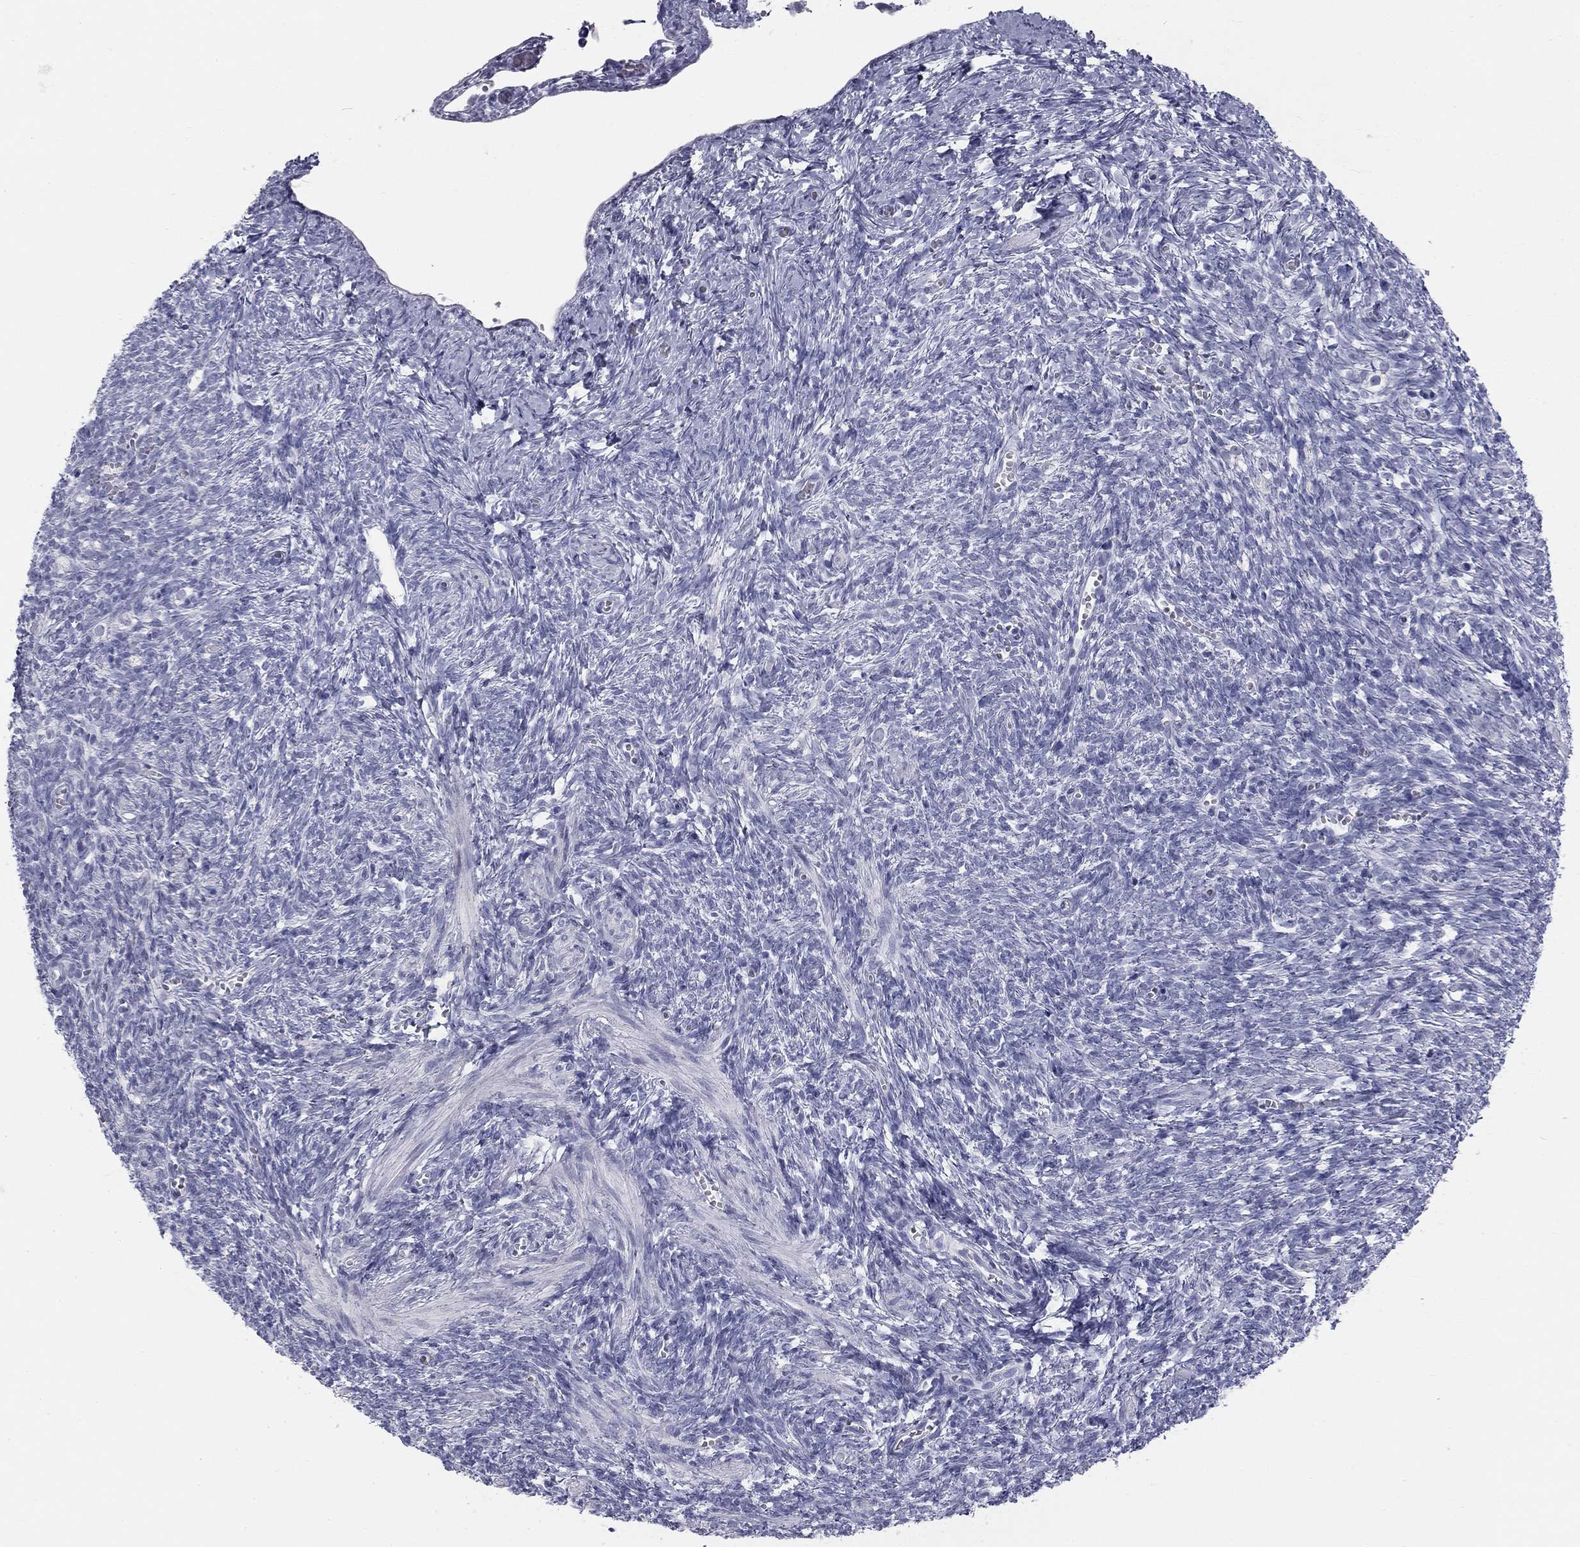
{"staining": {"intensity": "negative", "quantity": "none", "location": "none"}, "tissue": "ovary", "cell_type": "Follicle cells", "image_type": "normal", "snomed": [{"axis": "morphology", "description": "Normal tissue, NOS"}, {"axis": "topography", "description": "Ovary"}], "caption": "IHC micrograph of benign human ovary stained for a protein (brown), which exhibits no expression in follicle cells. (Stains: DAB immunohistochemistry with hematoxylin counter stain, Microscopy: brightfield microscopy at high magnification).", "gene": "SULT2B1", "patient": {"sex": "female", "age": 43}}